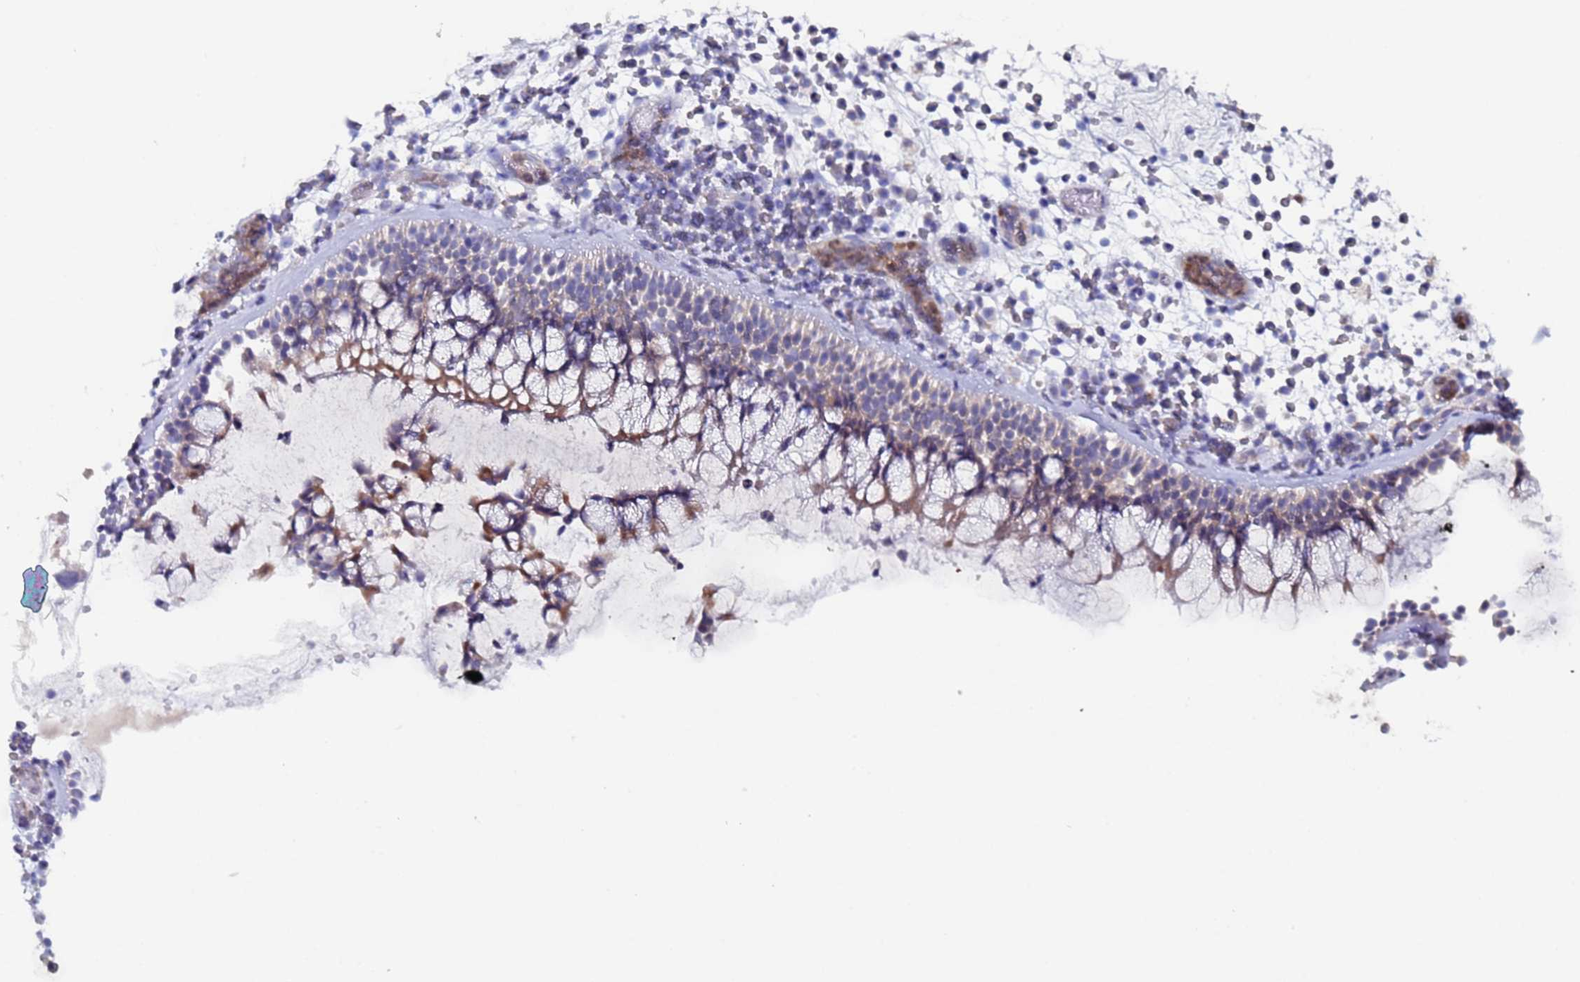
{"staining": {"intensity": "moderate", "quantity": "25%-75%", "location": "cytoplasmic/membranous"}, "tissue": "nasopharynx", "cell_type": "Respiratory epithelial cells", "image_type": "normal", "snomed": [{"axis": "morphology", "description": "Normal tissue, NOS"}, {"axis": "morphology", "description": "Inflammation, NOS"}, {"axis": "morphology", "description": "Malignant melanoma, Metastatic site"}, {"axis": "topography", "description": "Nasopharynx"}], "caption": "Immunohistochemical staining of normal human nasopharynx demonstrates medium levels of moderate cytoplasmic/membranous expression in about 25%-75% of respiratory epithelial cells.", "gene": "CCDC127", "patient": {"sex": "male", "age": 70}}